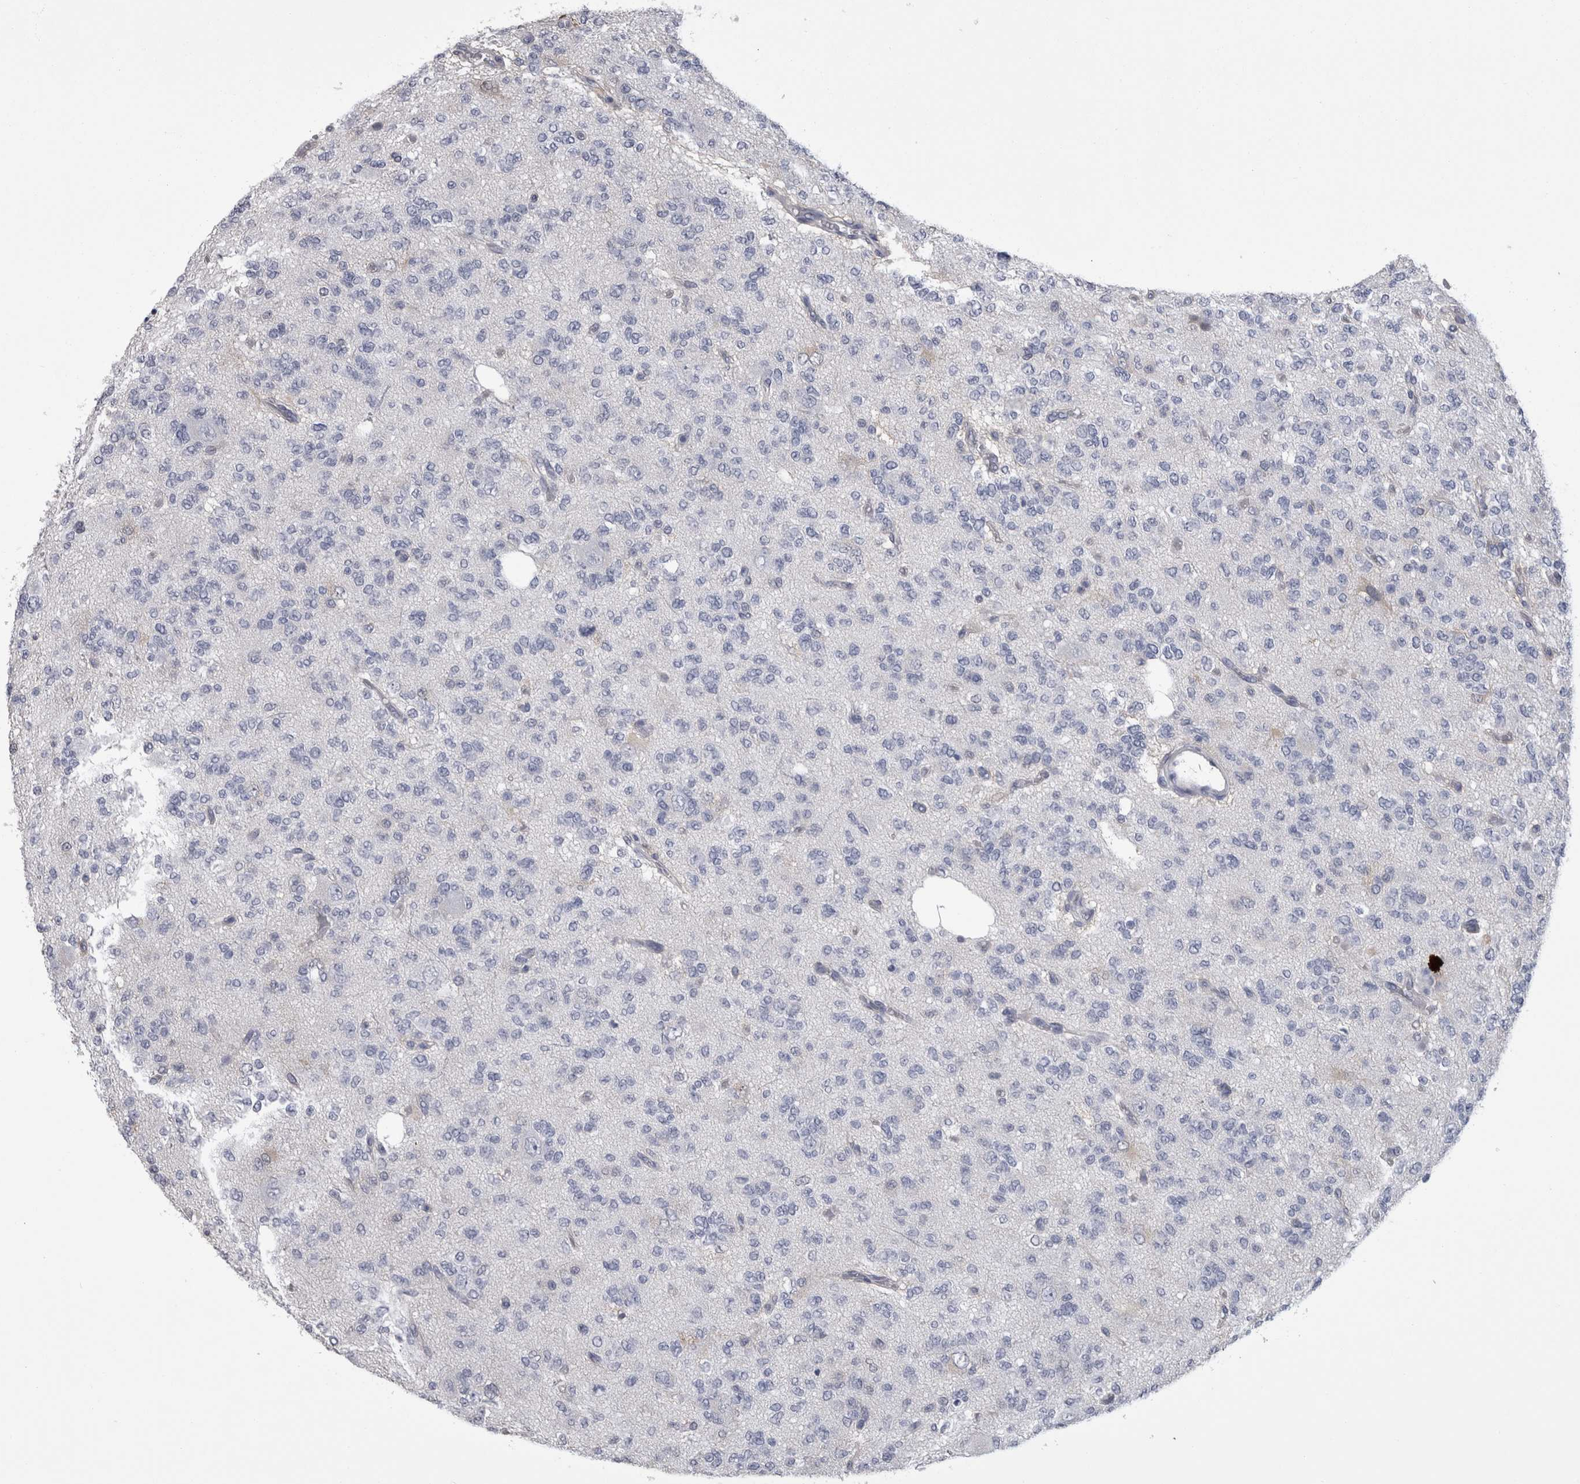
{"staining": {"intensity": "negative", "quantity": "none", "location": "none"}, "tissue": "glioma", "cell_type": "Tumor cells", "image_type": "cancer", "snomed": [{"axis": "morphology", "description": "Glioma, malignant, Low grade"}, {"axis": "topography", "description": "Brain"}], "caption": "Tumor cells show no significant protein positivity in malignant low-grade glioma.", "gene": "AFMID", "patient": {"sex": "male", "age": 38}}